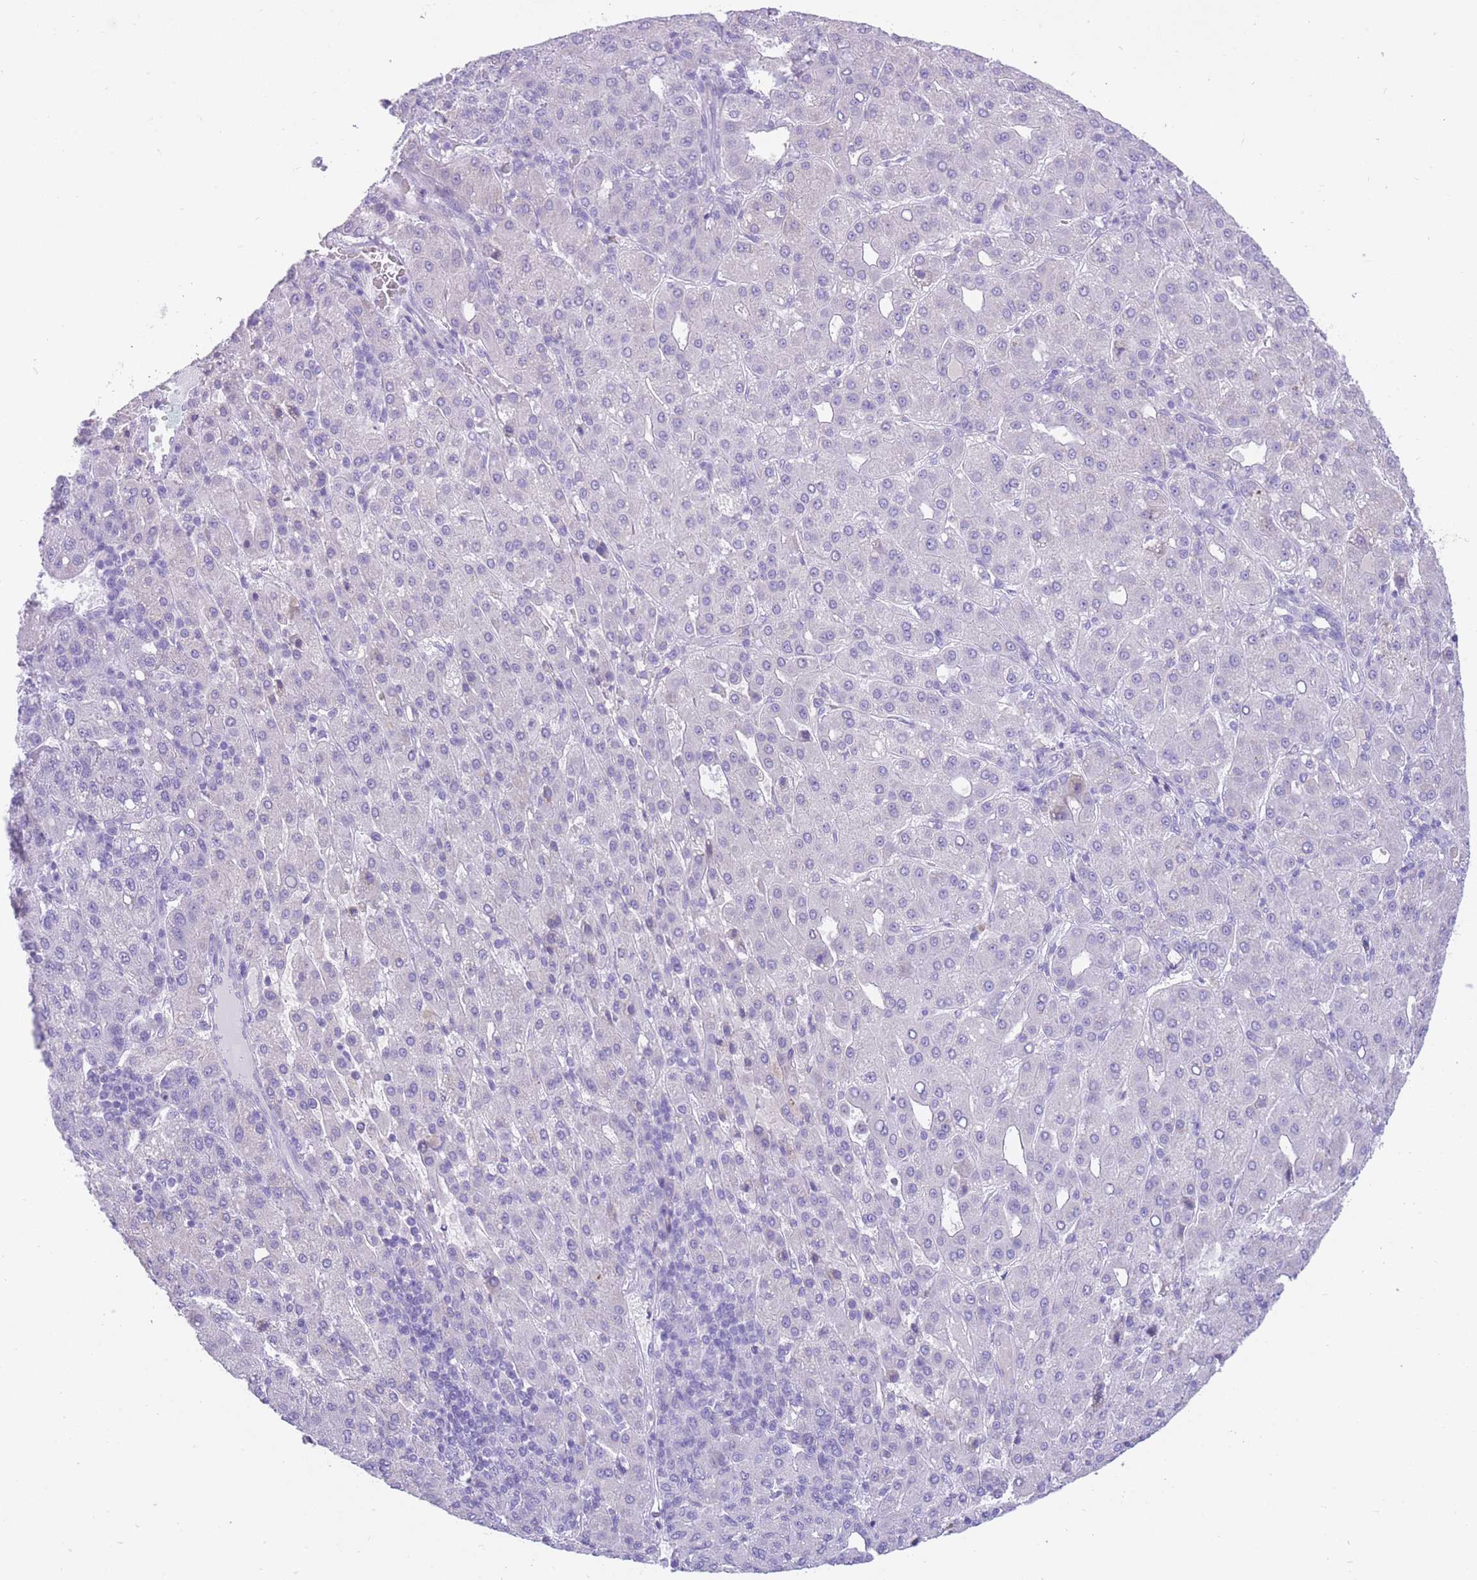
{"staining": {"intensity": "negative", "quantity": "none", "location": "none"}, "tissue": "liver cancer", "cell_type": "Tumor cells", "image_type": "cancer", "snomed": [{"axis": "morphology", "description": "Carcinoma, Hepatocellular, NOS"}, {"axis": "topography", "description": "Liver"}], "caption": "Human hepatocellular carcinoma (liver) stained for a protein using immunohistochemistry (IHC) shows no positivity in tumor cells.", "gene": "QTRT1", "patient": {"sex": "male", "age": 65}}